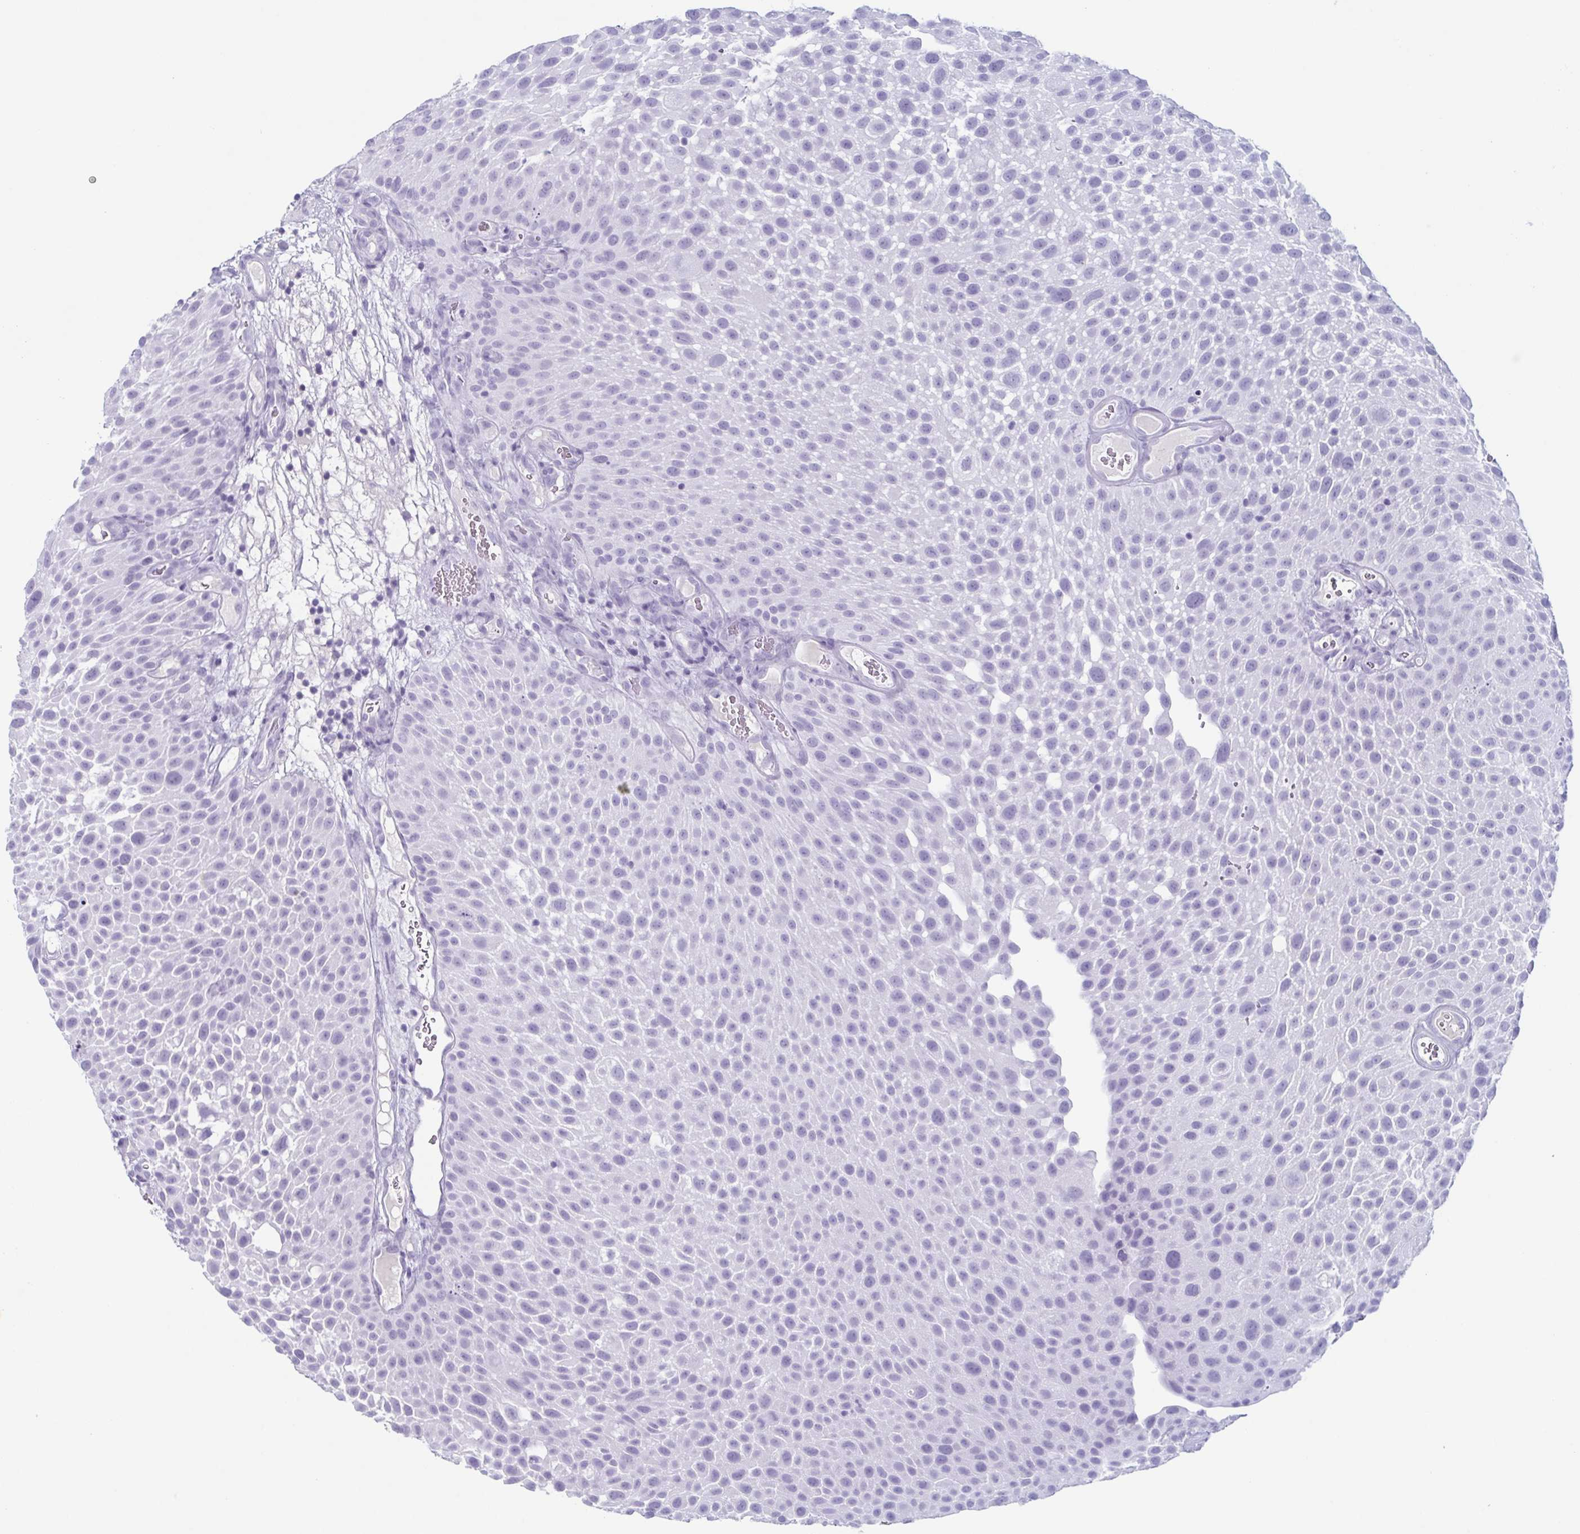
{"staining": {"intensity": "negative", "quantity": "none", "location": "none"}, "tissue": "urothelial cancer", "cell_type": "Tumor cells", "image_type": "cancer", "snomed": [{"axis": "morphology", "description": "Urothelial carcinoma, Low grade"}, {"axis": "topography", "description": "Urinary bladder"}], "caption": "IHC micrograph of neoplastic tissue: urothelial cancer stained with DAB demonstrates no significant protein positivity in tumor cells.", "gene": "ENKUR", "patient": {"sex": "male", "age": 72}}